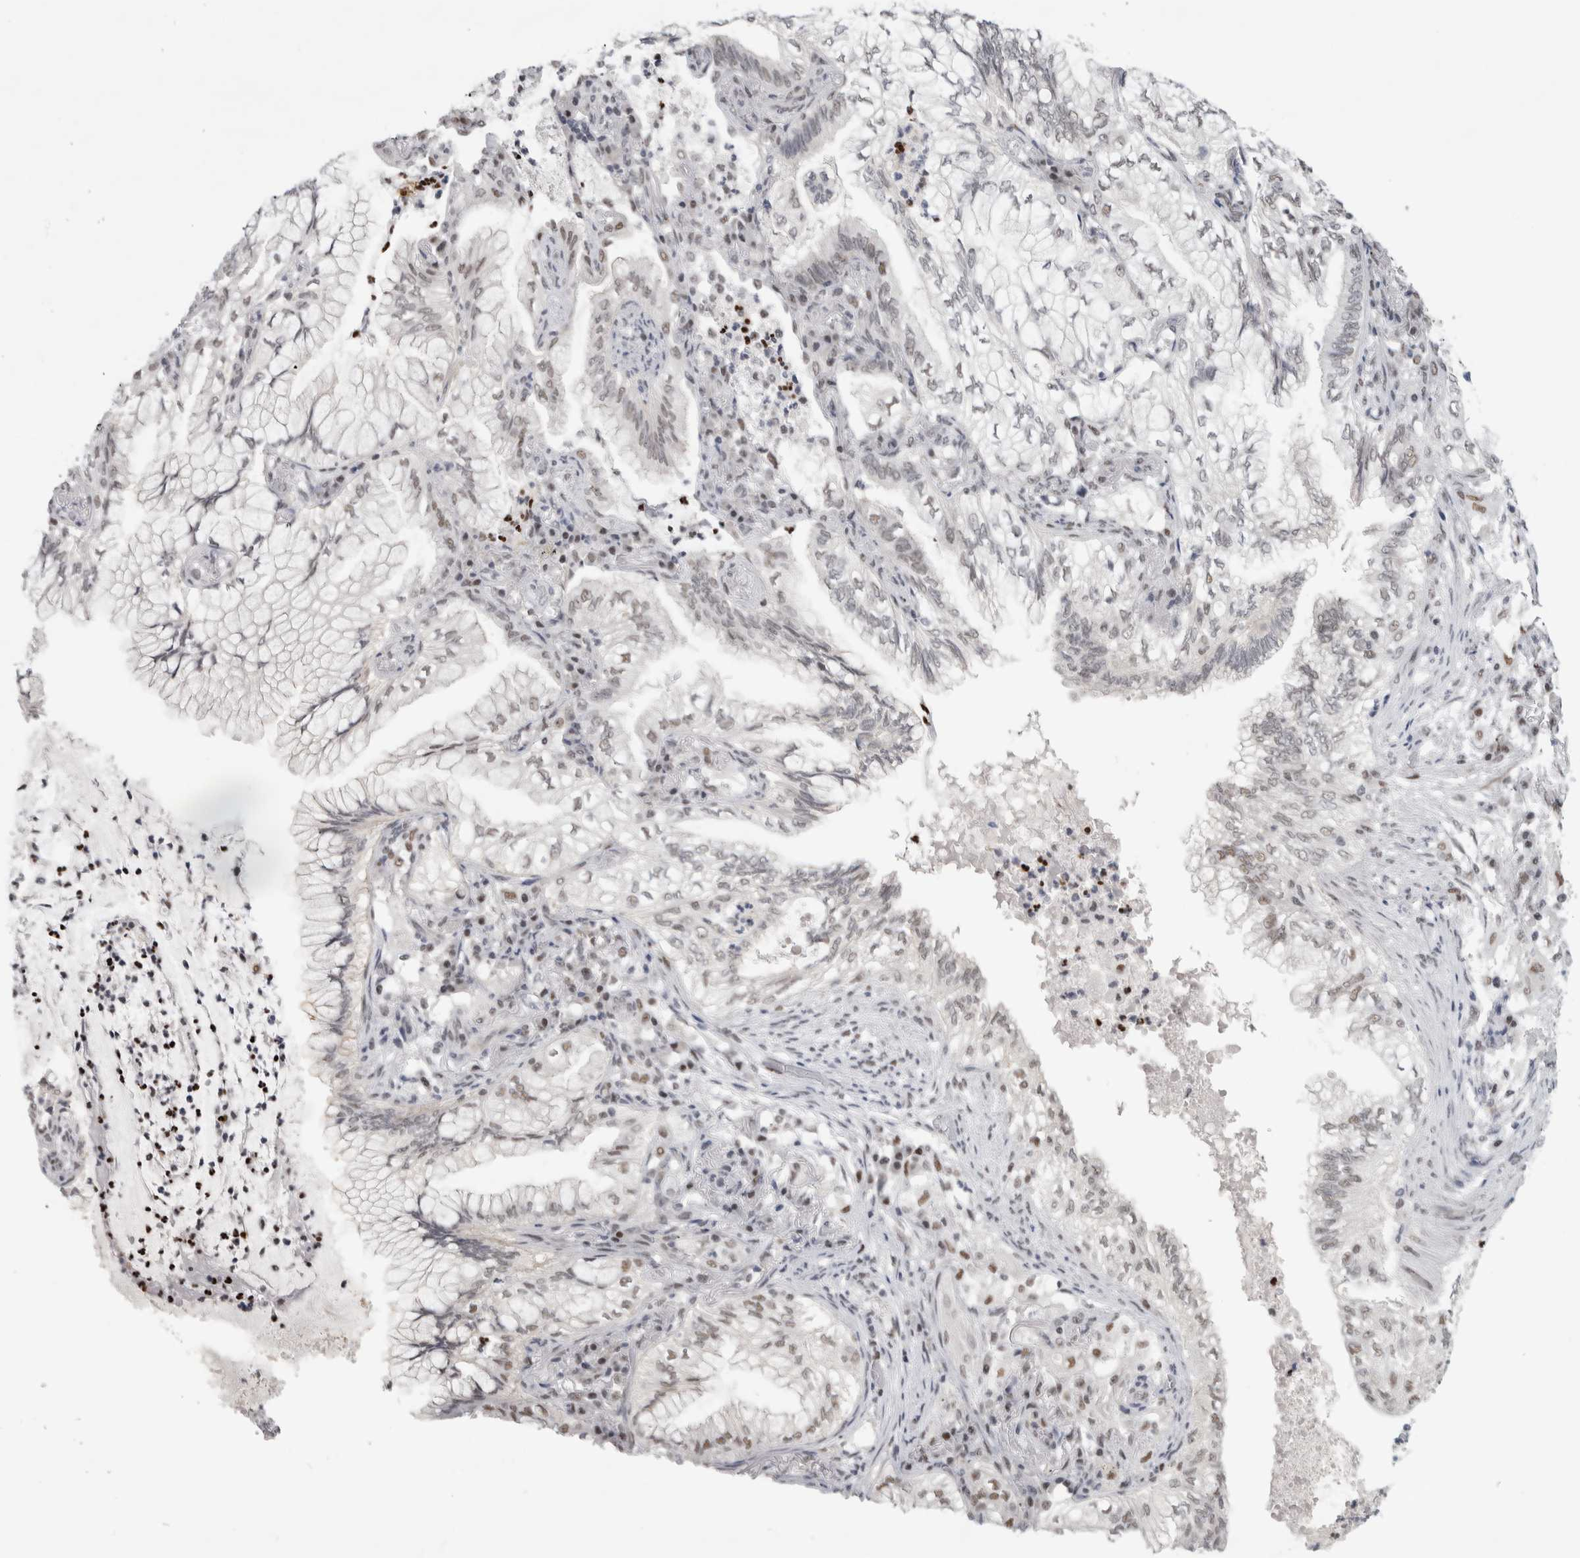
{"staining": {"intensity": "weak", "quantity": "<25%", "location": "nuclear"}, "tissue": "lung cancer", "cell_type": "Tumor cells", "image_type": "cancer", "snomed": [{"axis": "morphology", "description": "Adenocarcinoma, NOS"}, {"axis": "topography", "description": "Lung"}], "caption": "DAB (3,3'-diaminobenzidine) immunohistochemical staining of human lung cancer shows no significant staining in tumor cells.", "gene": "HEXIM2", "patient": {"sex": "female", "age": 70}}